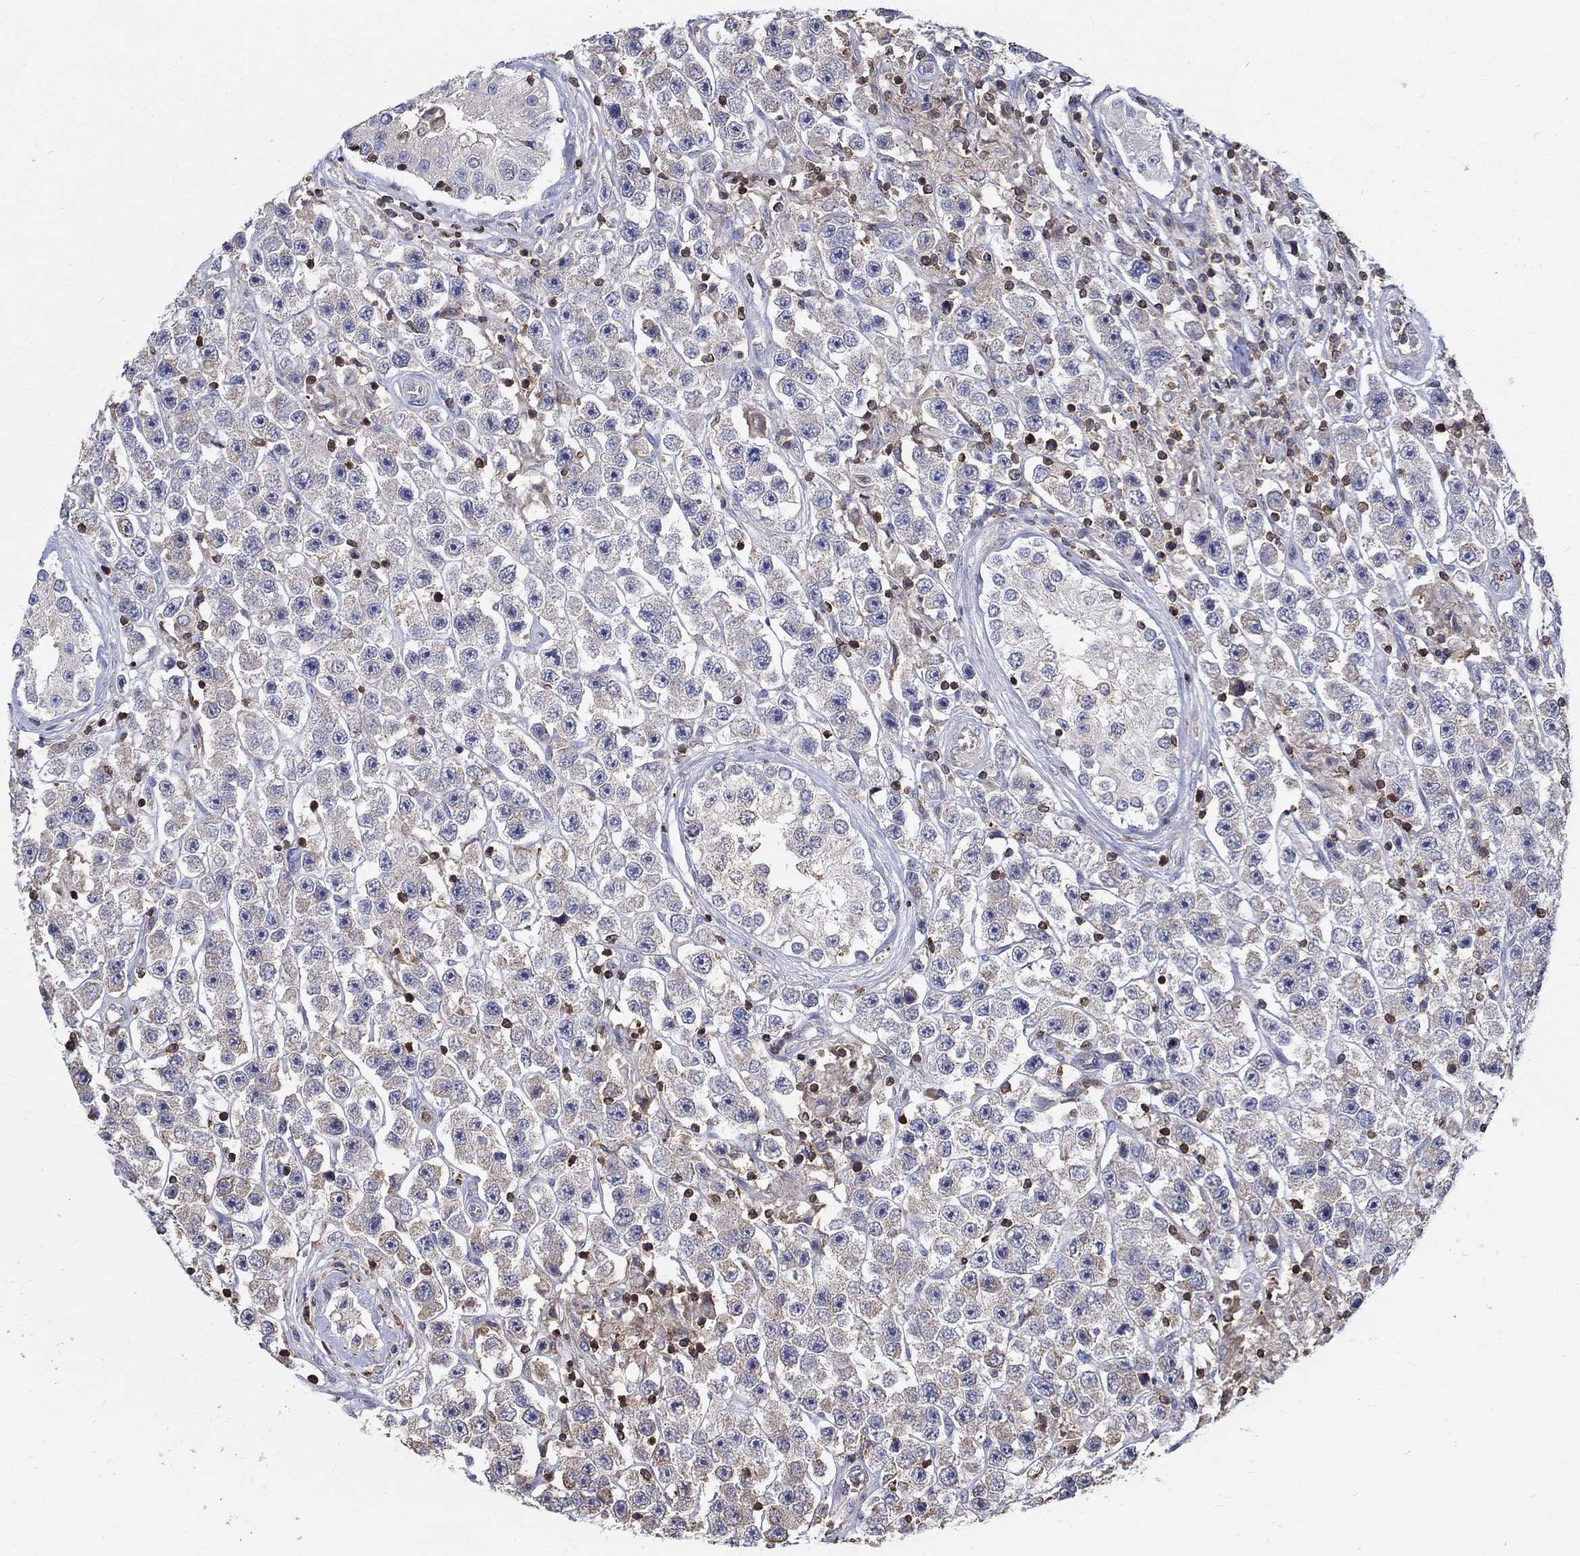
{"staining": {"intensity": "weak", "quantity": "<25%", "location": "cytoplasmic/membranous"}, "tissue": "testis cancer", "cell_type": "Tumor cells", "image_type": "cancer", "snomed": [{"axis": "morphology", "description": "Seminoma, NOS"}, {"axis": "topography", "description": "Testis"}], "caption": "Immunohistochemistry (IHC) photomicrograph of neoplastic tissue: human testis cancer stained with DAB (3,3'-diaminobenzidine) exhibits no significant protein staining in tumor cells.", "gene": "AGAP2", "patient": {"sex": "male", "age": 45}}